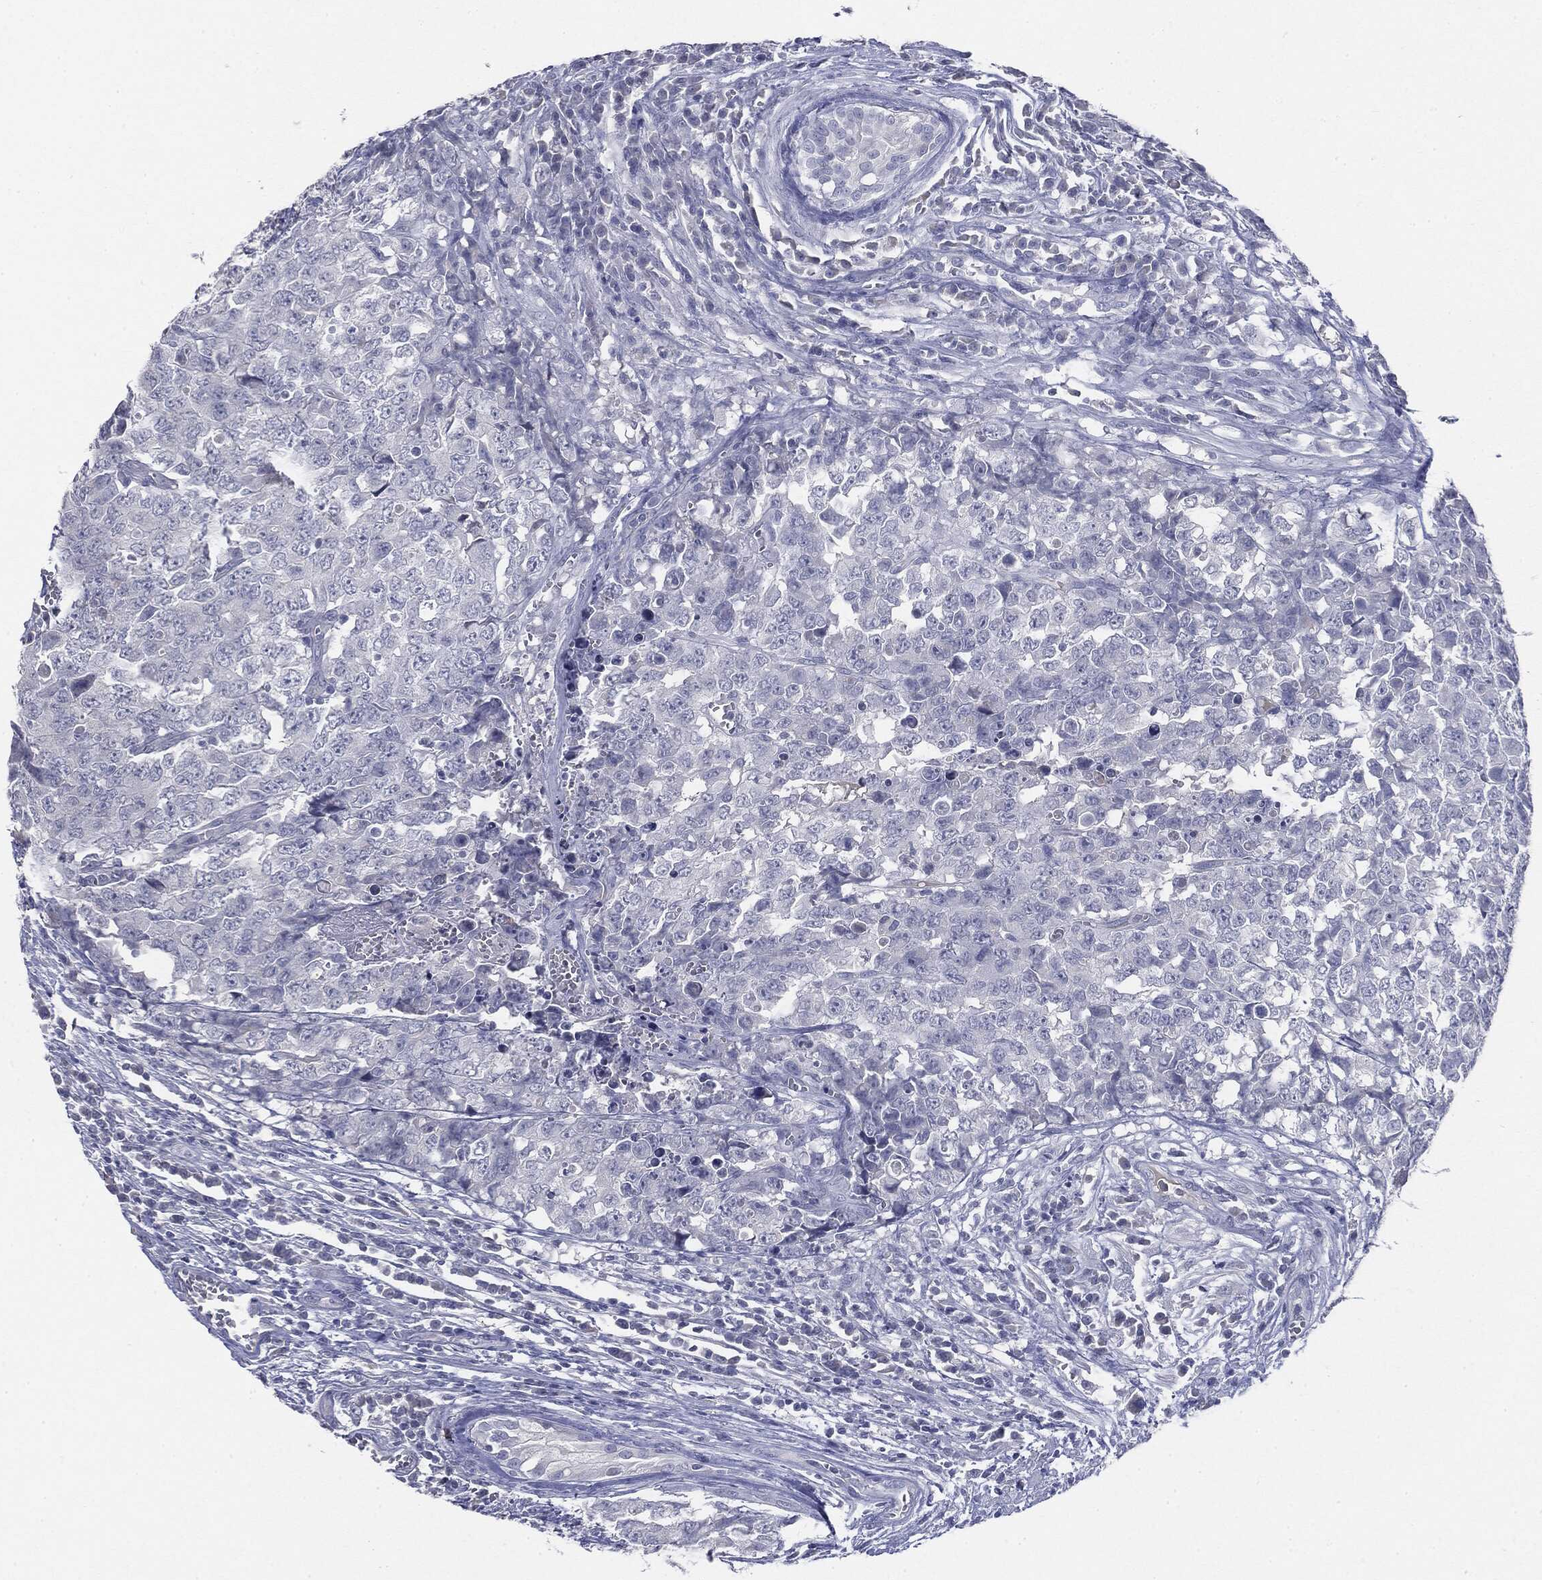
{"staining": {"intensity": "negative", "quantity": "none", "location": "none"}, "tissue": "testis cancer", "cell_type": "Tumor cells", "image_type": "cancer", "snomed": [{"axis": "morphology", "description": "Carcinoma, Embryonal, NOS"}, {"axis": "topography", "description": "Testis"}], "caption": "Photomicrograph shows no significant protein positivity in tumor cells of embryonal carcinoma (testis). (Stains: DAB (3,3'-diaminobenzidine) immunohistochemistry (IHC) with hematoxylin counter stain, Microscopy: brightfield microscopy at high magnification).", "gene": "CGB1", "patient": {"sex": "male", "age": 23}}